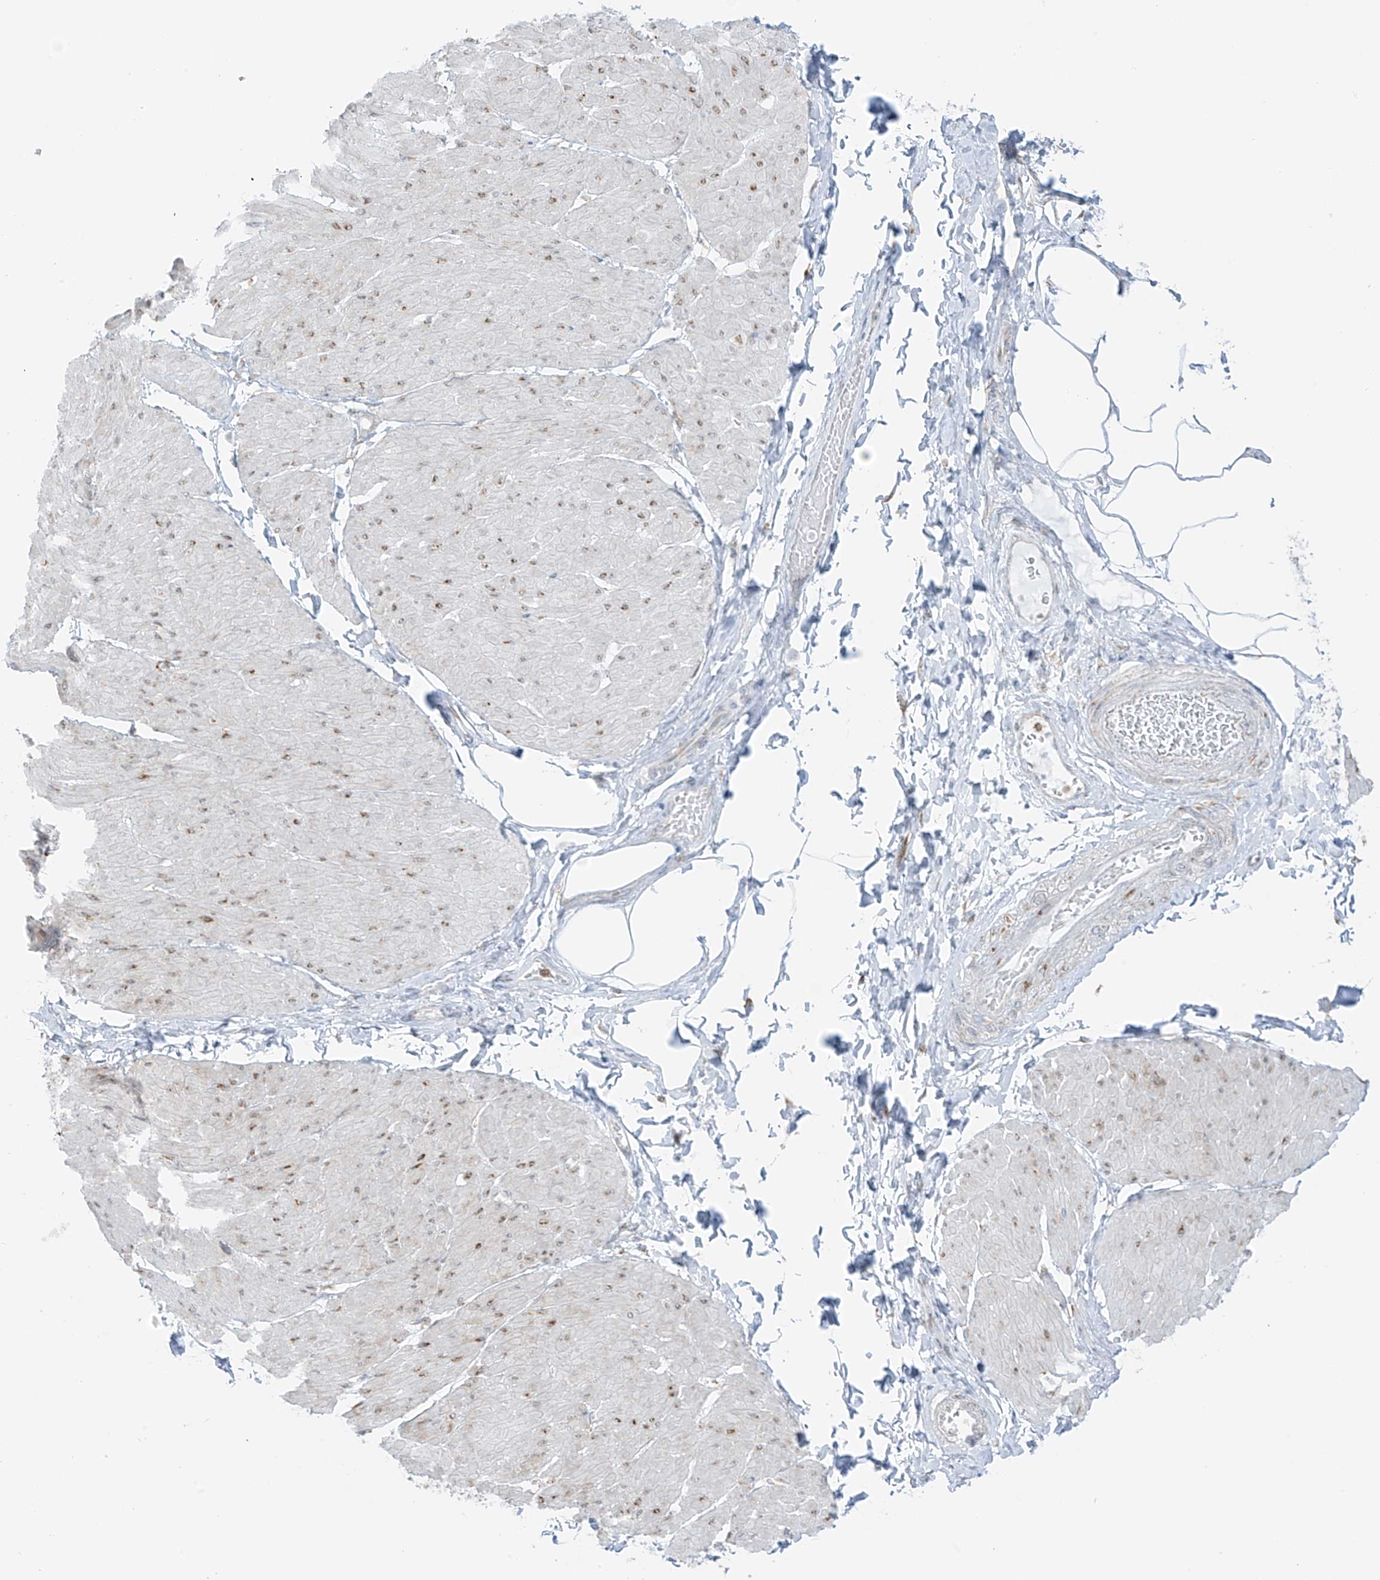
{"staining": {"intensity": "weak", "quantity": "<25%", "location": "cytoplasmic/membranous"}, "tissue": "smooth muscle", "cell_type": "Smooth muscle cells", "image_type": "normal", "snomed": [{"axis": "morphology", "description": "Urothelial carcinoma, High grade"}, {"axis": "topography", "description": "Urinary bladder"}], "caption": "A histopathology image of human smooth muscle is negative for staining in smooth muscle cells. (Brightfield microscopy of DAB (3,3'-diaminobenzidine) IHC at high magnification).", "gene": "LRRC59", "patient": {"sex": "male", "age": 46}}